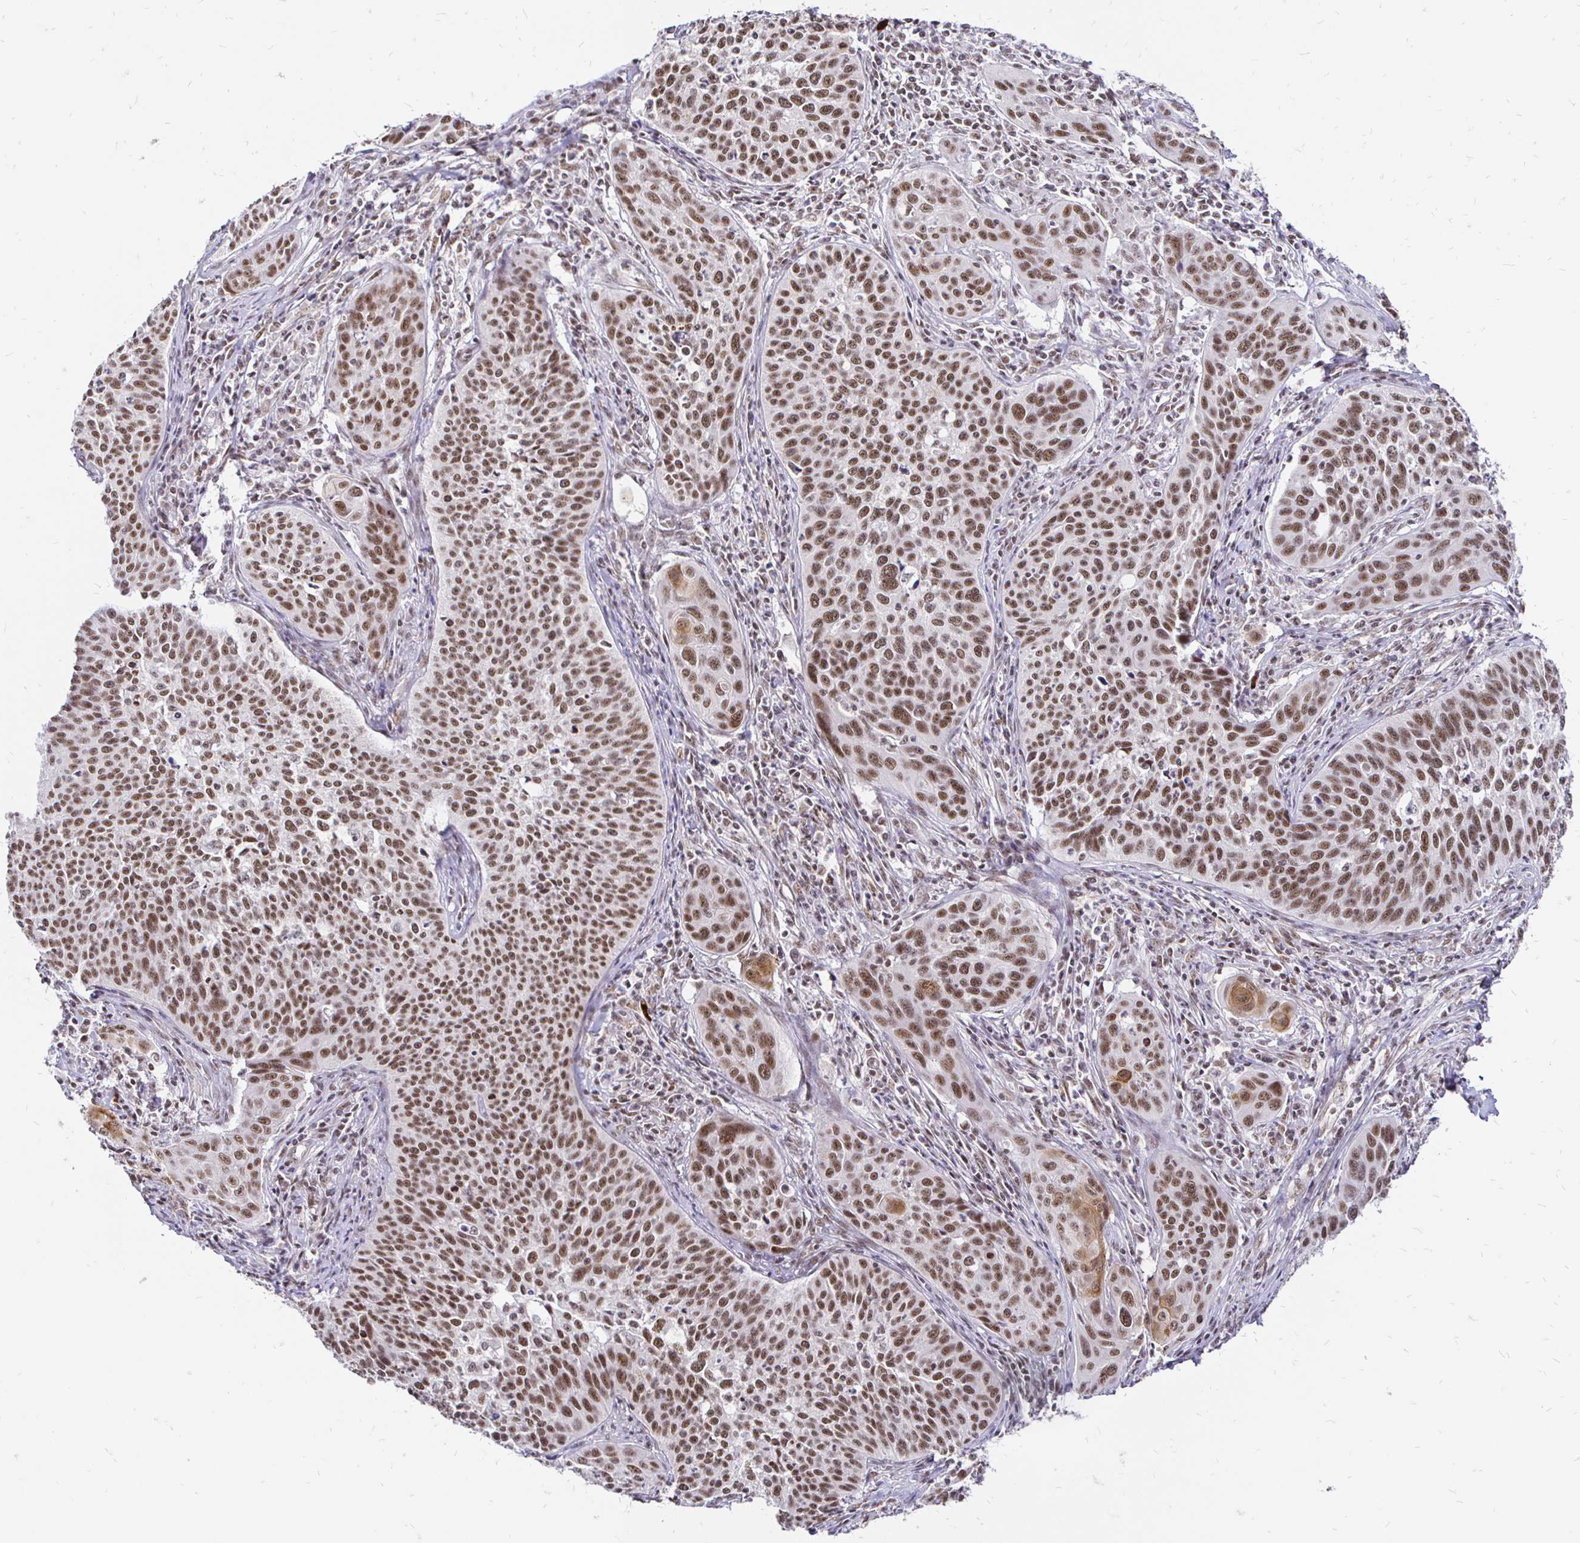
{"staining": {"intensity": "moderate", "quantity": ">75%", "location": "nuclear"}, "tissue": "cervical cancer", "cell_type": "Tumor cells", "image_type": "cancer", "snomed": [{"axis": "morphology", "description": "Squamous cell carcinoma, NOS"}, {"axis": "topography", "description": "Cervix"}], "caption": "Immunohistochemistry image of cervical squamous cell carcinoma stained for a protein (brown), which shows medium levels of moderate nuclear expression in approximately >75% of tumor cells.", "gene": "SIN3A", "patient": {"sex": "female", "age": 31}}